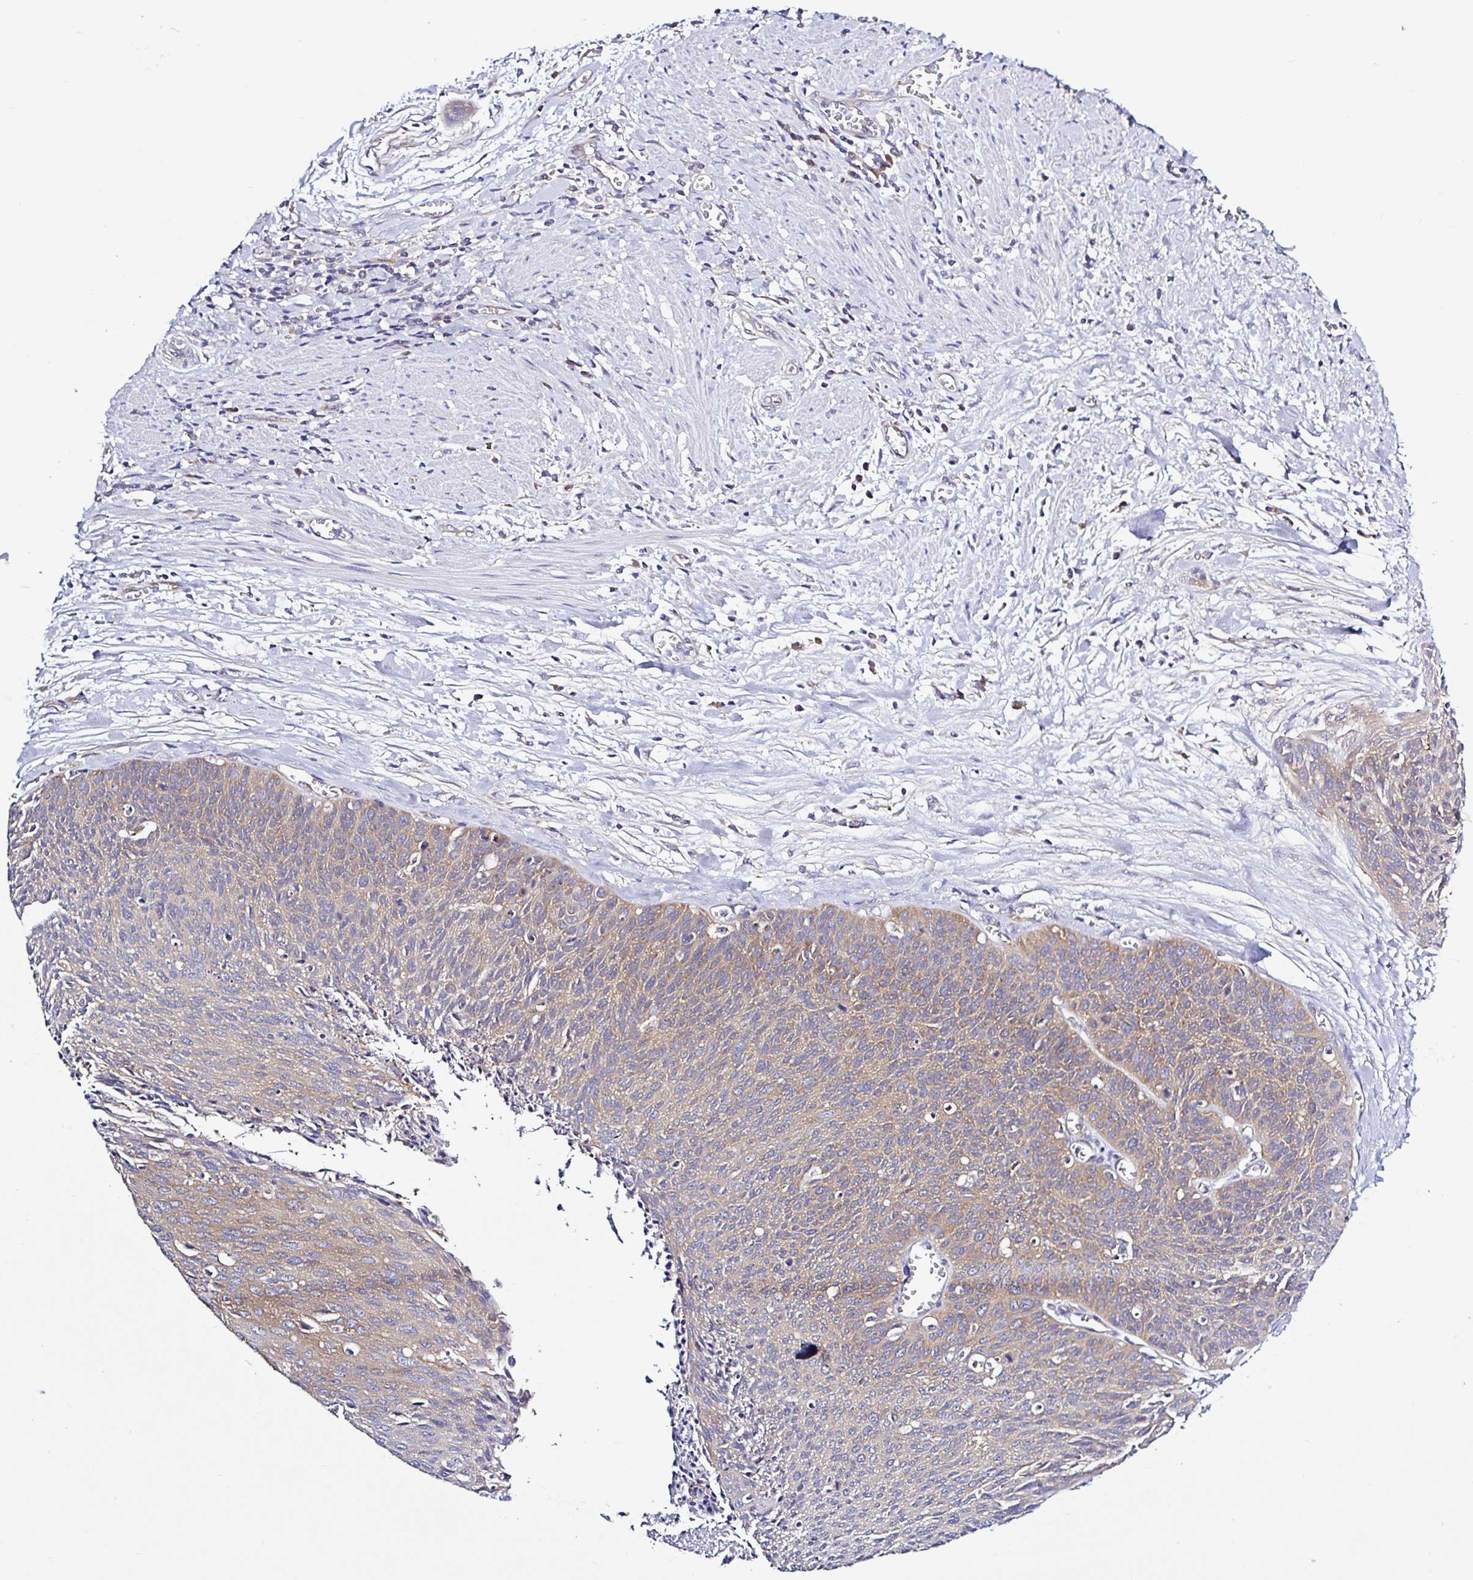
{"staining": {"intensity": "moderate", "quantity": ">75%", "location": "cytoplasmic/membranous"}, "tissue": "cervical cancer", "cell_type": "Tumor cells", "image_type": "cancer", "snomed": [{"axis": "morphology", "description": "Squamous cell carcinoma, NOS"}, {"axis": "topography", "description": "Cervix"}], "caption": "Human squamous cell carcinoma (cervical) stained with a protein marker reveals moderate staining in tumor cells.", "gene": "LARS1", "patient": {"sex": "female", "age": 55}}